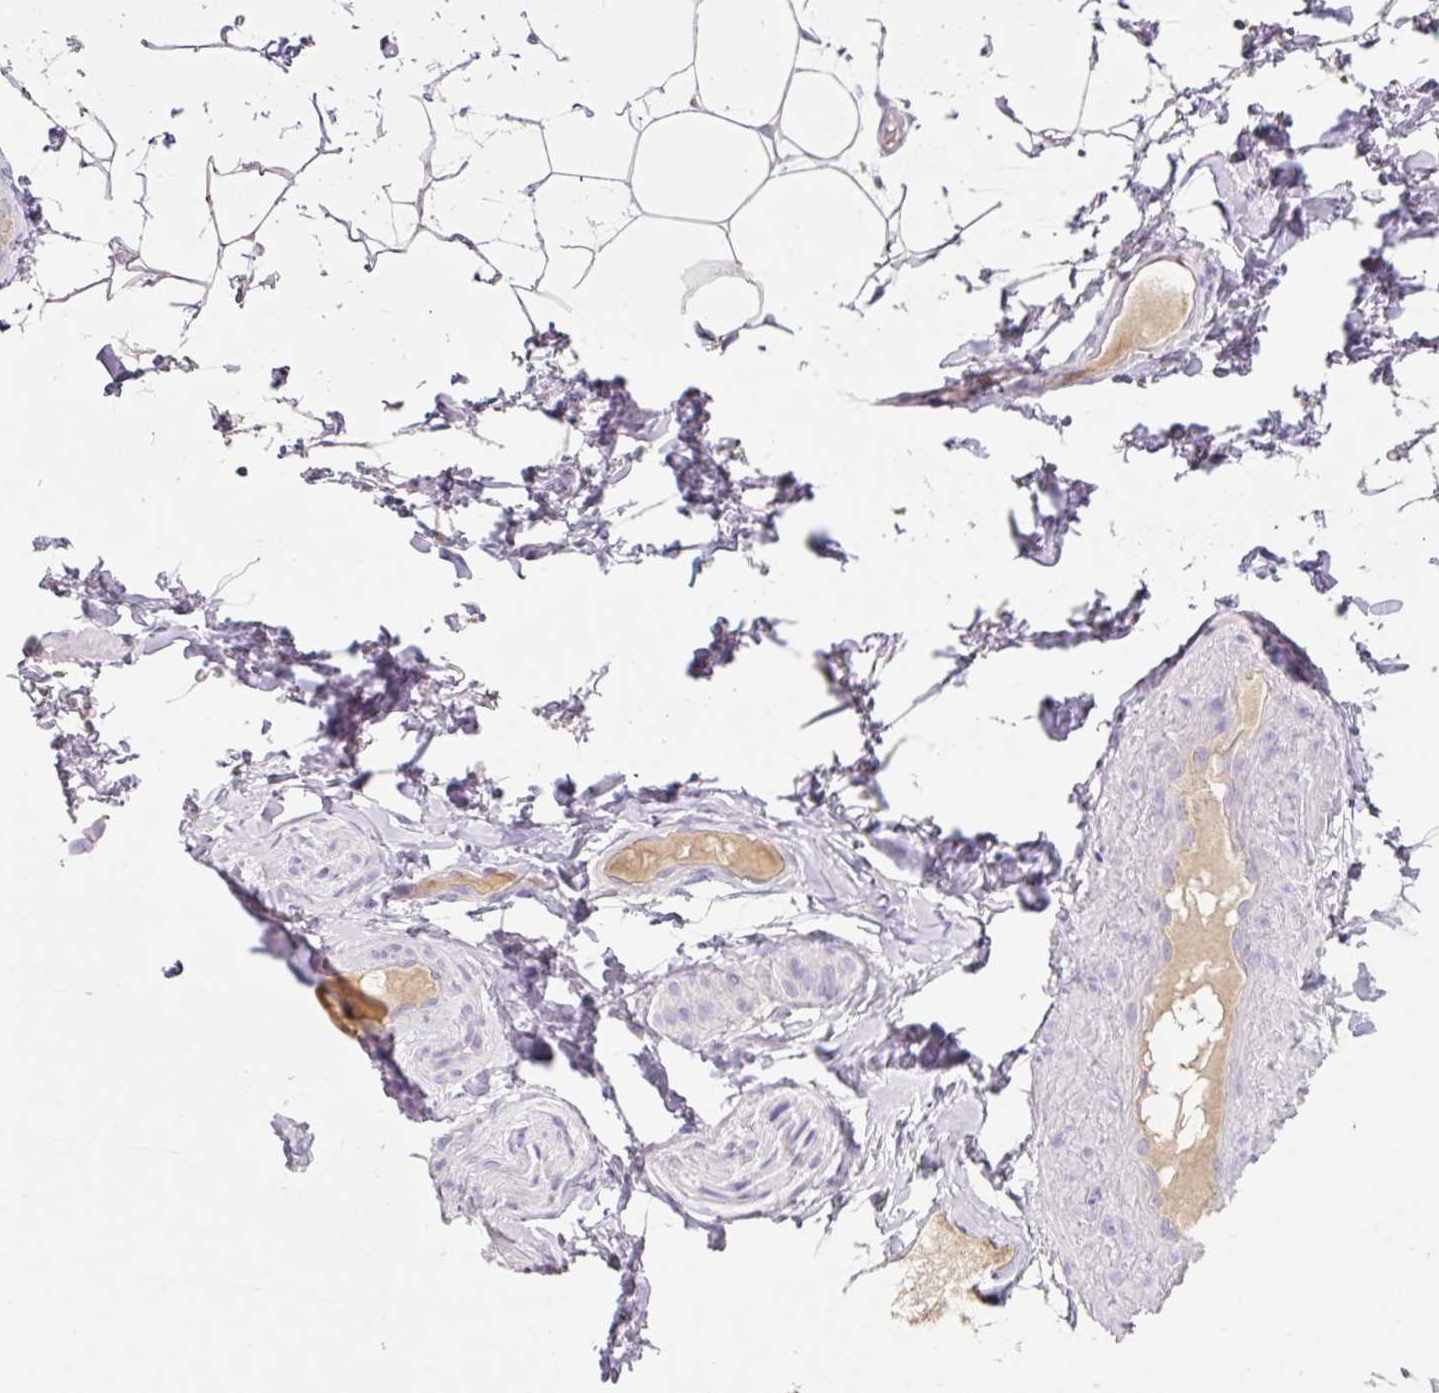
{"staining": {"intensity": "negative", "quantity": "none", "location": "none"}, "tissue": "adipose tissue", "cell_type": "Adipocytes", "image_type": "normal", "snomed": [{"axis": "morphology", "description": "Normal tissue, NOS"}, {"axis": "topography", "description": "Vascular tissue"}, {"axis": "topography", "description": "Peripheral nerve tissue"}], "caption": "This is a histopathology image of immunohistochemistry staining of normal adipose tissue, which shows no staining in adipocytes. Nuclei are stained in blue.", "gene": "OR6C6", "patient": {"sex": "male", "age": 41}}